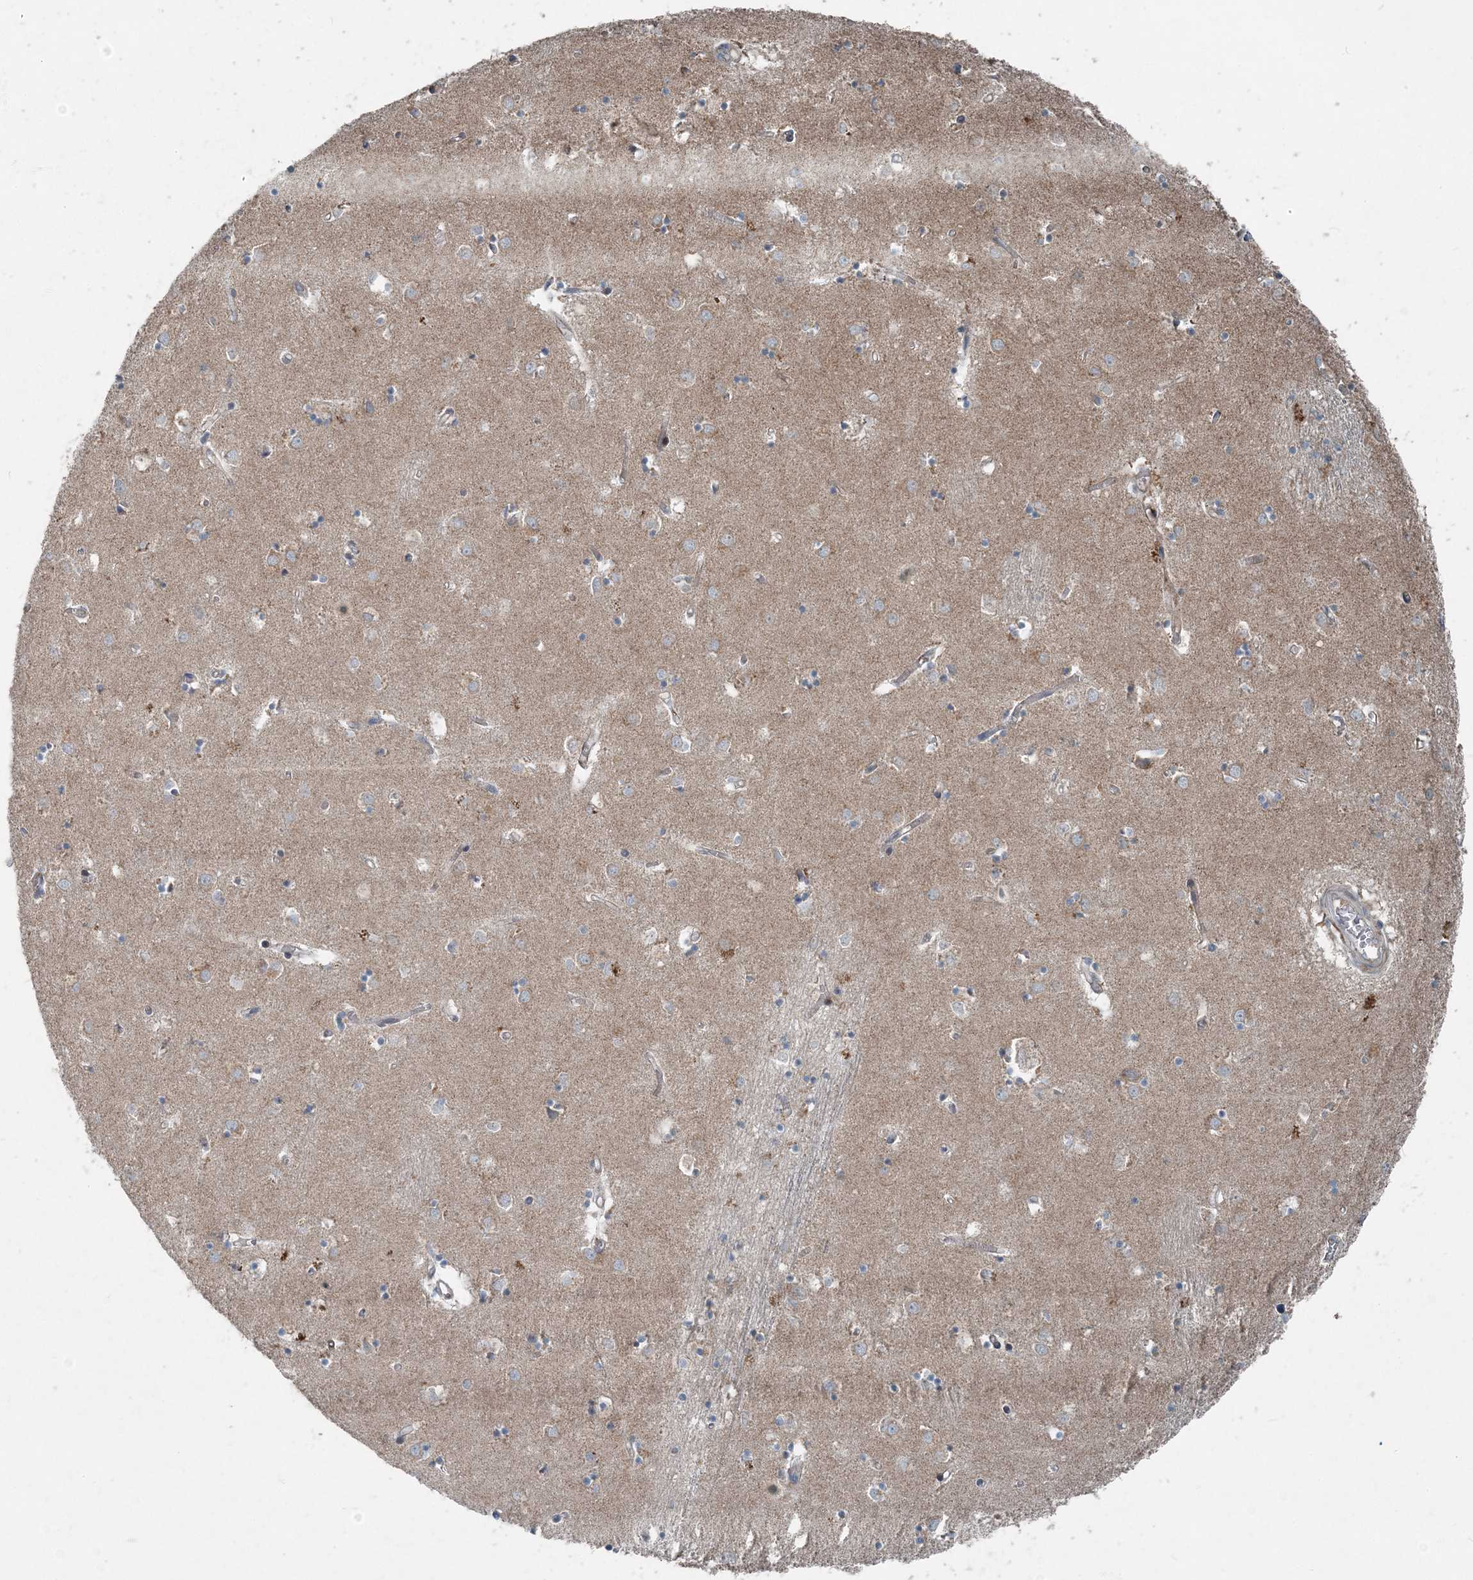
{"staining": {"intensity": "moderate", "quantity": "<25%", "location": "cytoplasmic/membranous"}, "tissue": "caudate", "cell_type": "Glial cells", "image_type": "normal", "snomed": [{"axis": "morphology", "description": "Normal tissue, NOS"}, {"axis": "topography", "description": "Lateral ventricle wall"}], "caption": "A high-resolution image shows immunohistochemistry (IHC) staining of normal caudate, which displays moderate cytoplasmic/membranous positivity in approximately <25% of glial cells. (DAB (3,3'-diaminobenzidine) IHC with brightfield microscopy, high magnification).", "gene": "INTU", "patient": {"sex": "male", "age": 70}}